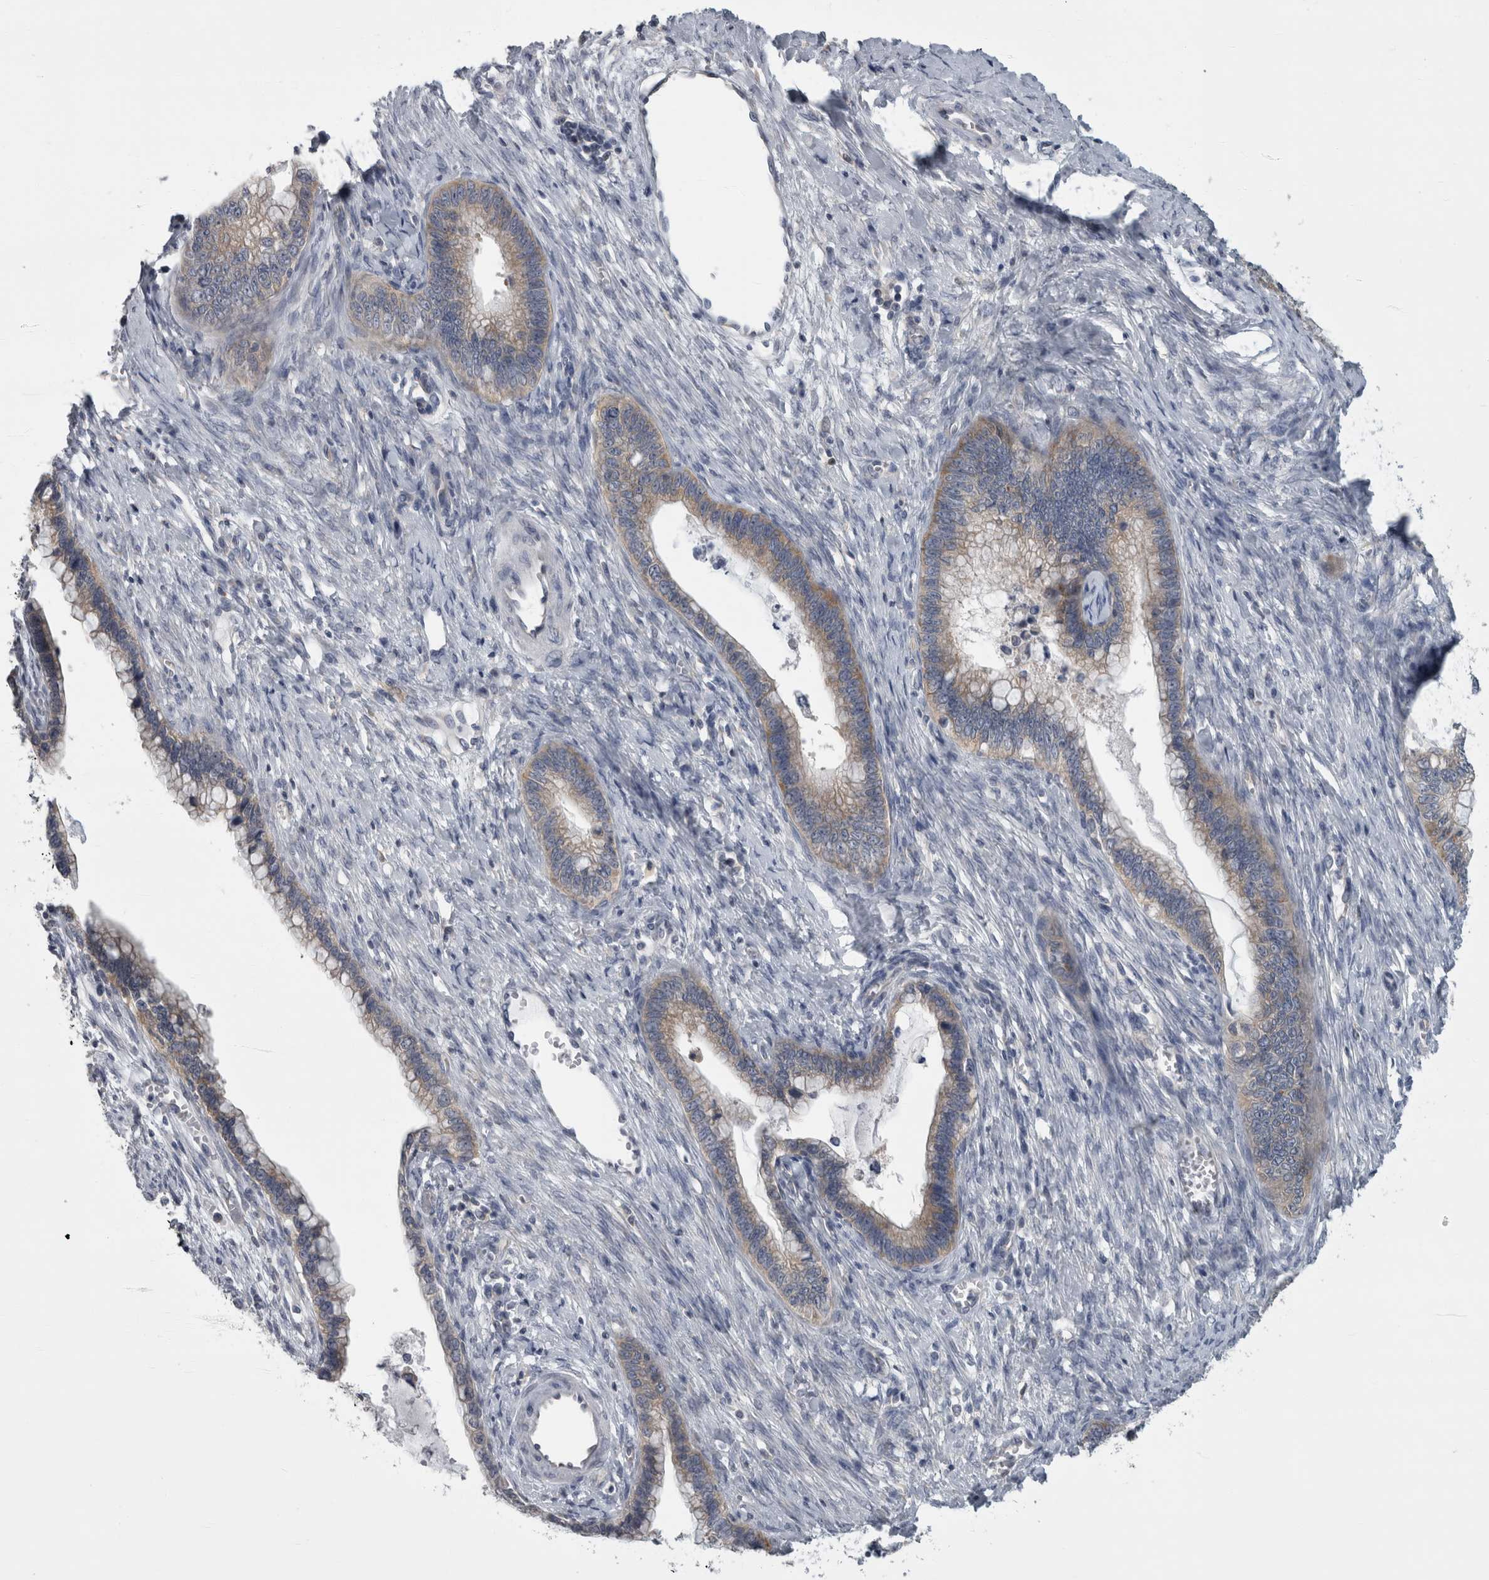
{"staining": {"intensity": "weak", "quantity": ">75%", "location": "cytoplasmic/membranous"}, "tissue": "cervical cancer", "cell_type": "Tumor cells", "image_type": "cancer", "snomed": [{"axis": "morphology", "description": "Adenocarcinoma, NOS"}, {"axis": "topography", "description": "Cervix"}], "caption": "The photomicrograph displays immunohistochemical staining of cervical cancer. There is weak cytoplasmic/membranous expression is identified in about >75% of tumor cells. Ihc stains the protein in brown and the nuclei are stained blue.", "gene": "PRRC2C", "patient": {"sex": "female", "age": 44}}